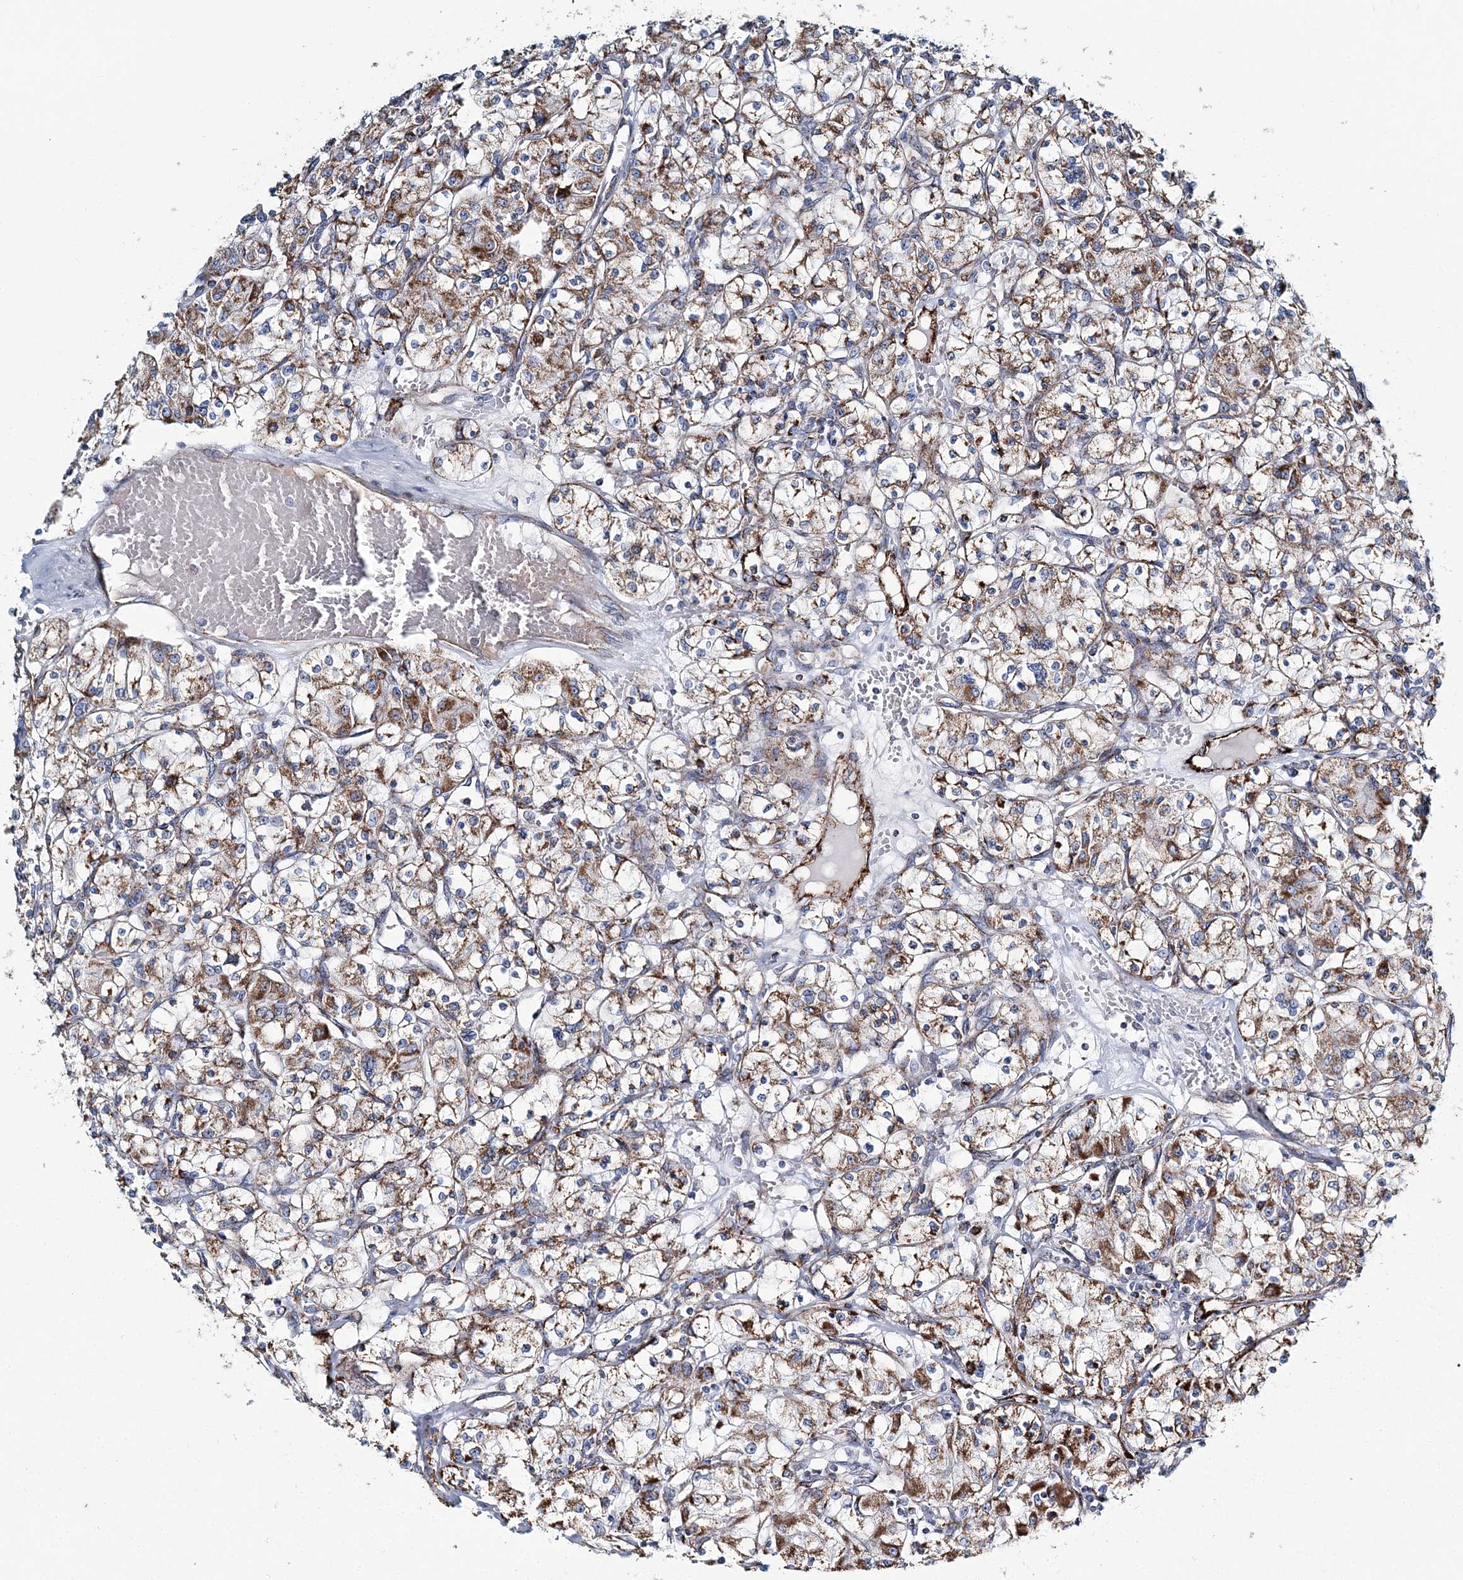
{"staining": {"intensity": "moderate", "quantity": ">75%", "location": "cytoplasmic/membranous"}, "tissue": "renal cancer", "cell_type": "Tumor cells", "image_type": "cancer", "snomed": [{"axis": "morphology", "description": "Adenocarcinoma, NOS"}, {"axis": "topography", "description": "Kidney"}], "caption": "The immunohistochemical stain shows moderate cytoplasmic/membranous positivity in tumor cells of adenocarcinoma (renal) tissue. (DAB IHC, brown staining for protein, blue staining for nuclei).", "gene": "ARHGAP6", "patient": {"sex": "female", "age": 59}}